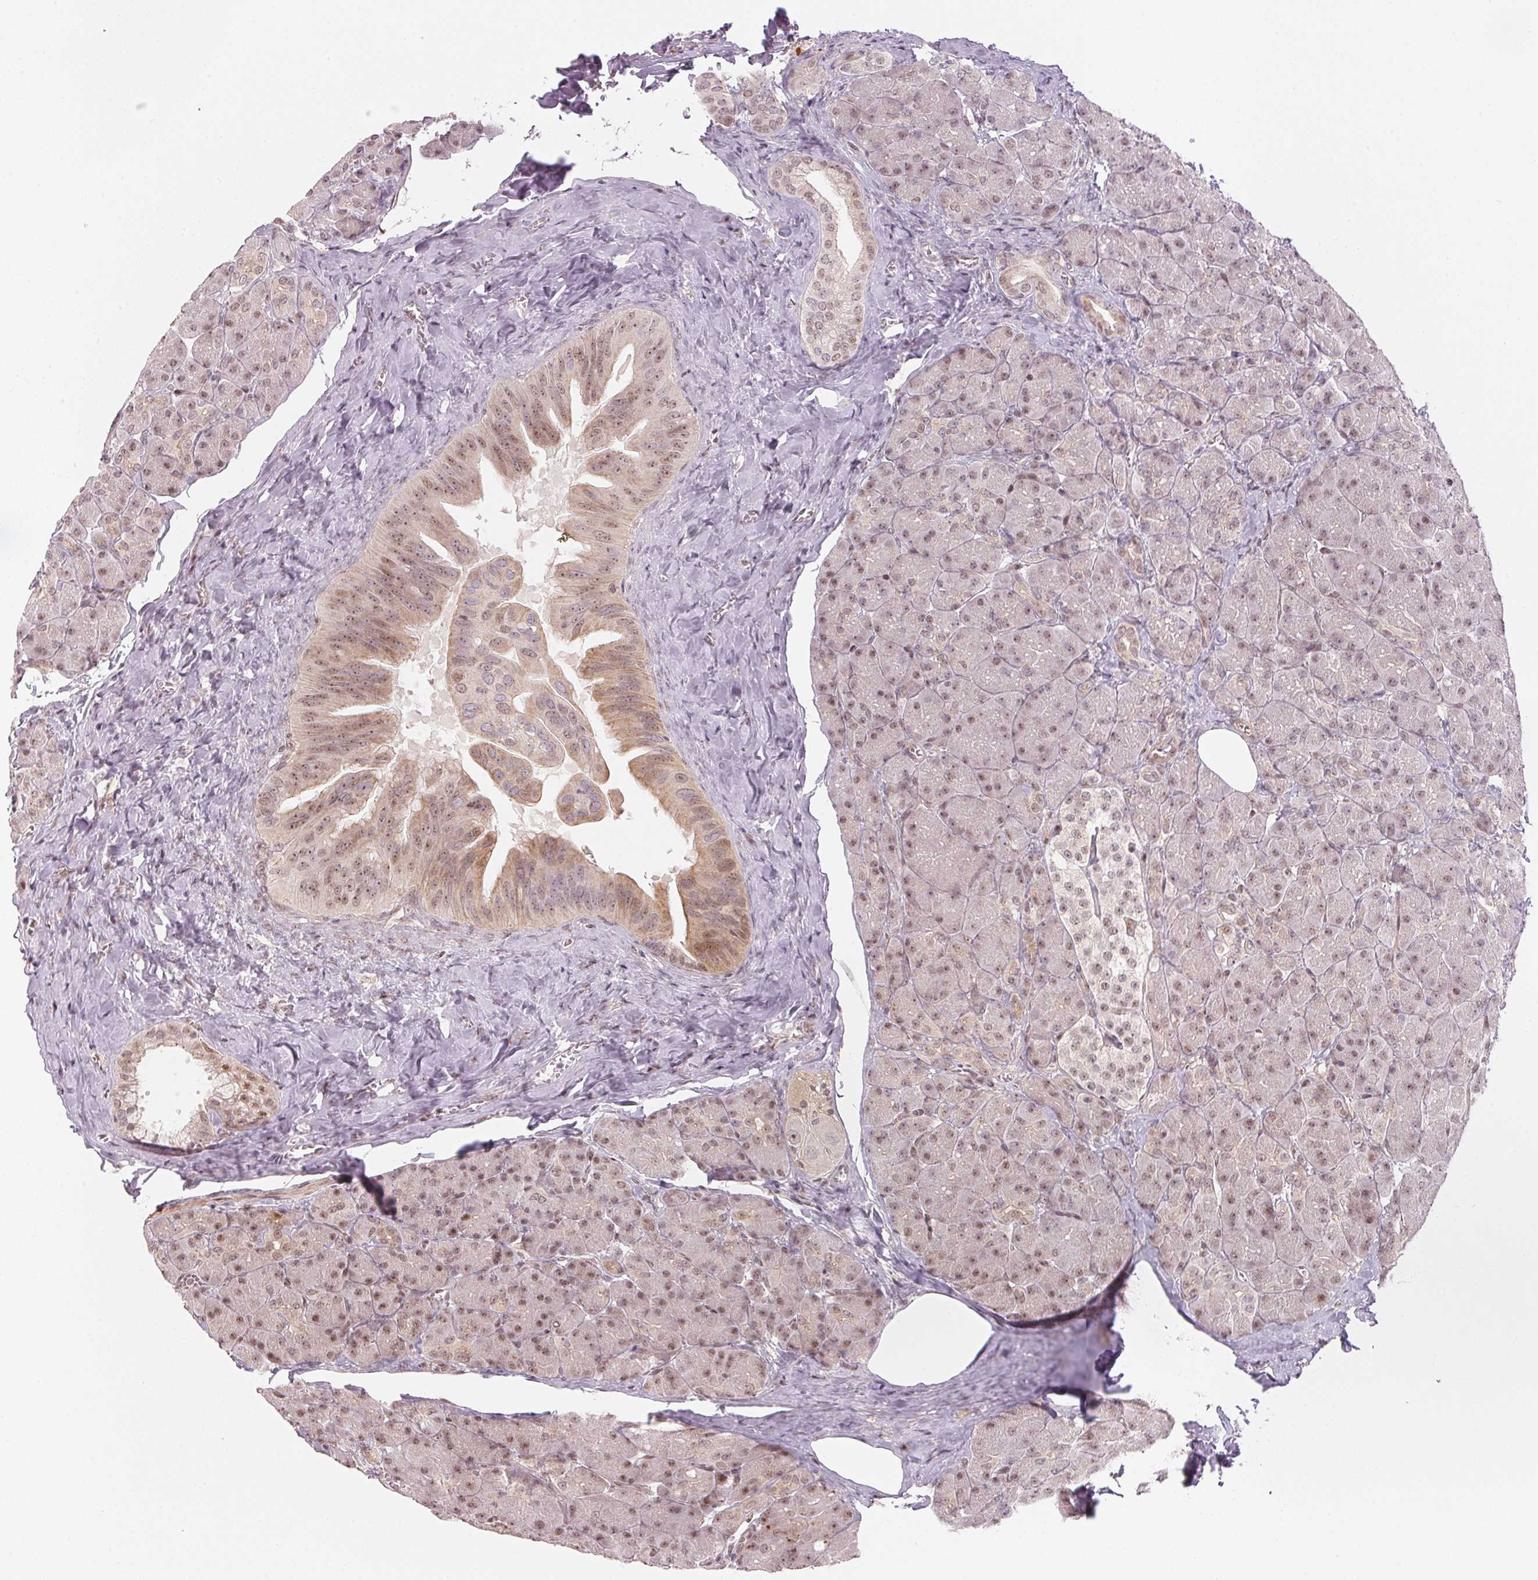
{"staining": {"intensity": "moderate", "quantity": ">75%", "location": "cytoplasmic/membranous,nuclear"}, "tissue": "pancreas", "cell_type": "Exocrine glandular cells", "image_type": "normal", "snomed": [{"axis": "morphology", "description": "Normal tissue, NOS"}, {"axis": "topography", "description": "Pancreas"}], "caption": "This micrograph demonstrates unremarkable pancreas stained with immunohistochemistry to label a protein in brown. The cytoplasmic/membranous,nuclear of exocrine glandular cells show moderate positivity for the protein. Nuclei are counter-stained blue.", "gene": "KAT6A", "patient": {"sex": "male", "age": 55}}